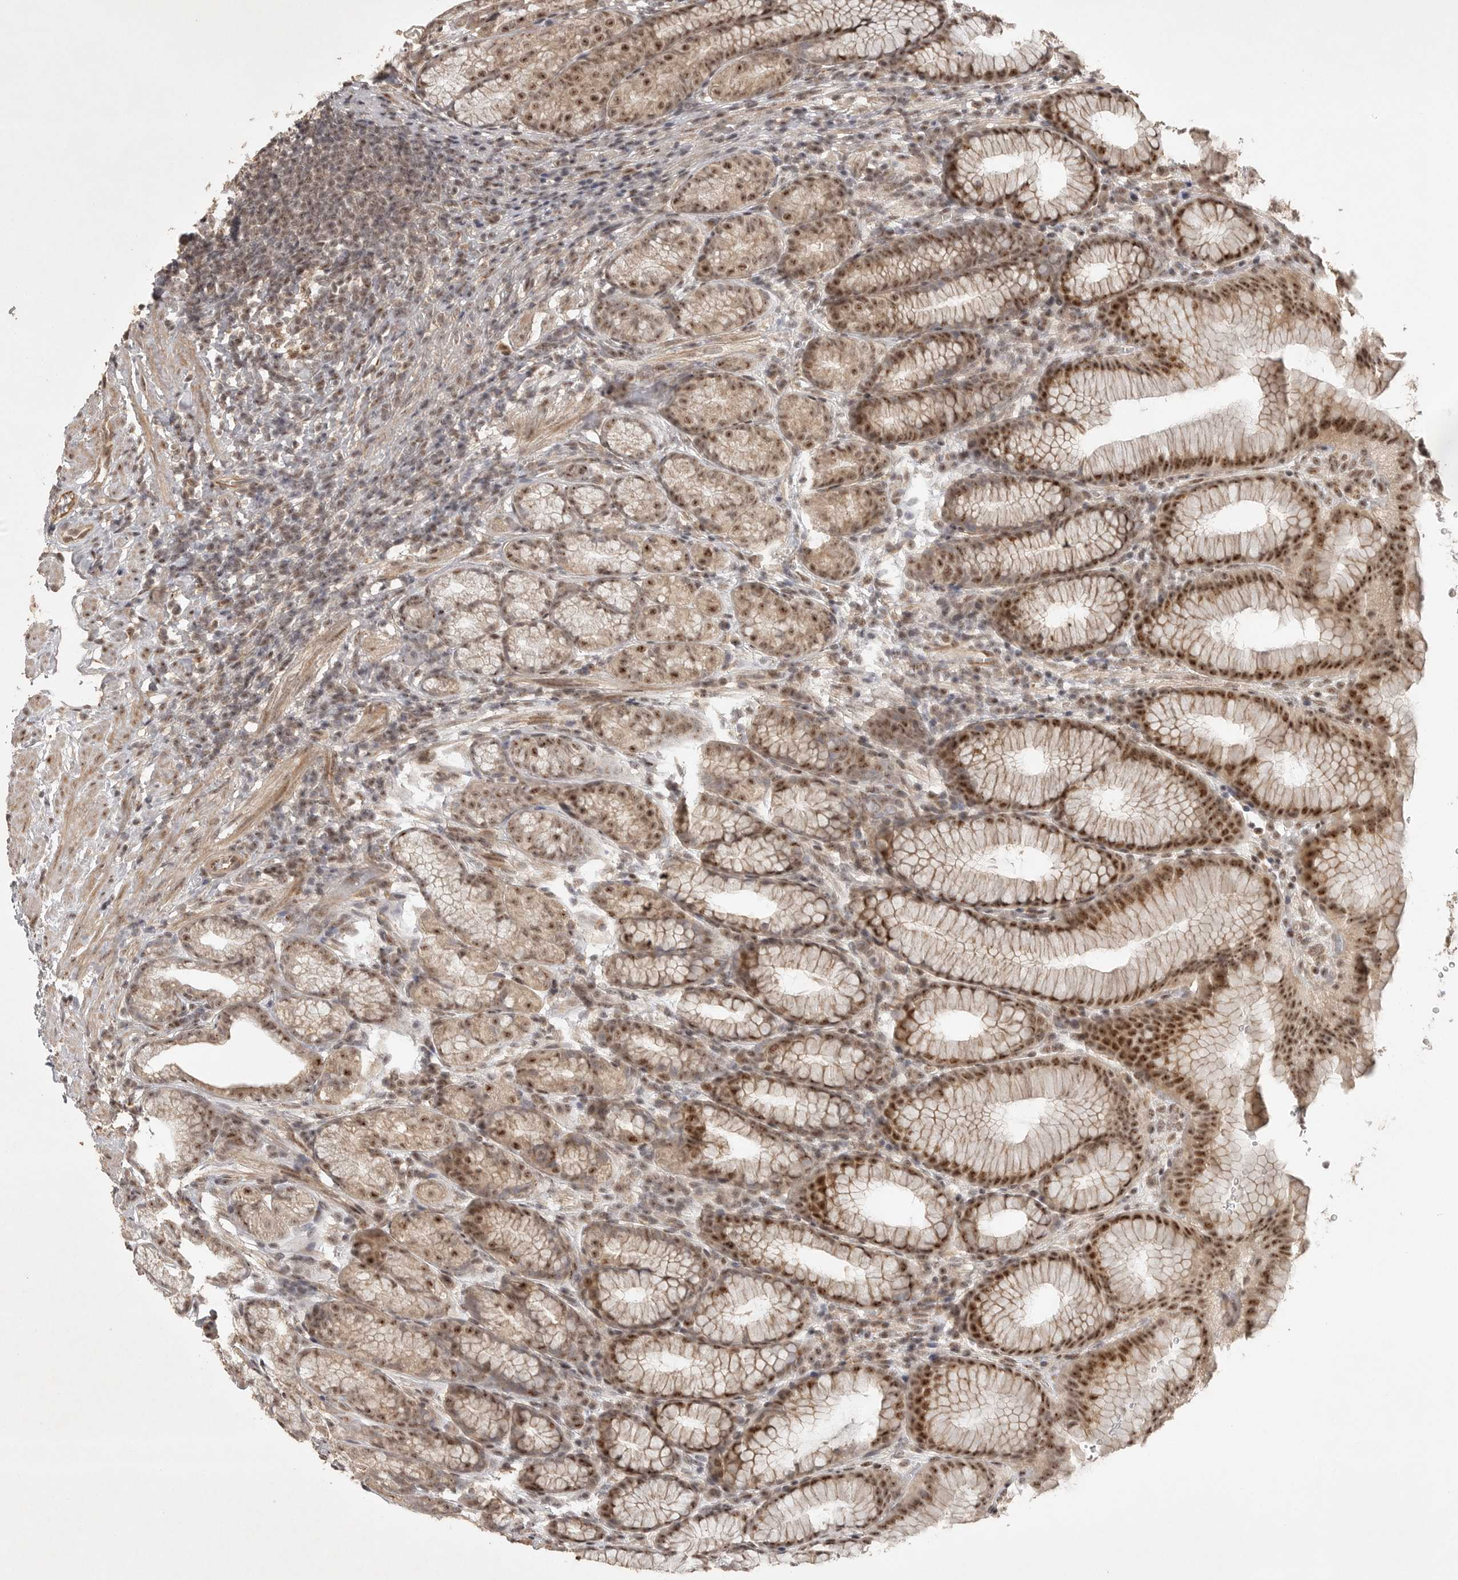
{"staining": {"intensity": "moderate", "quantity": ">75%", "location": "cytoplasmic/membranous,nuclear"}, "tissue": "stomach", "cell_type": "Glandular cells", "image_type": "normal", "snomed": [{"axis": "morphology", "description": "Normal tissue, NOS"}, {"axis": "topography", "description": "Stomach"}], "caption": "An image showing moderate cytoplasmic/membranous,nuclear positivity in about >75% of glandular cells in unremarkable stomach, as visualized by brown immunohistochemical staining.", "gene": "POMP", "patient": {"sex": "male", "age": 42}}